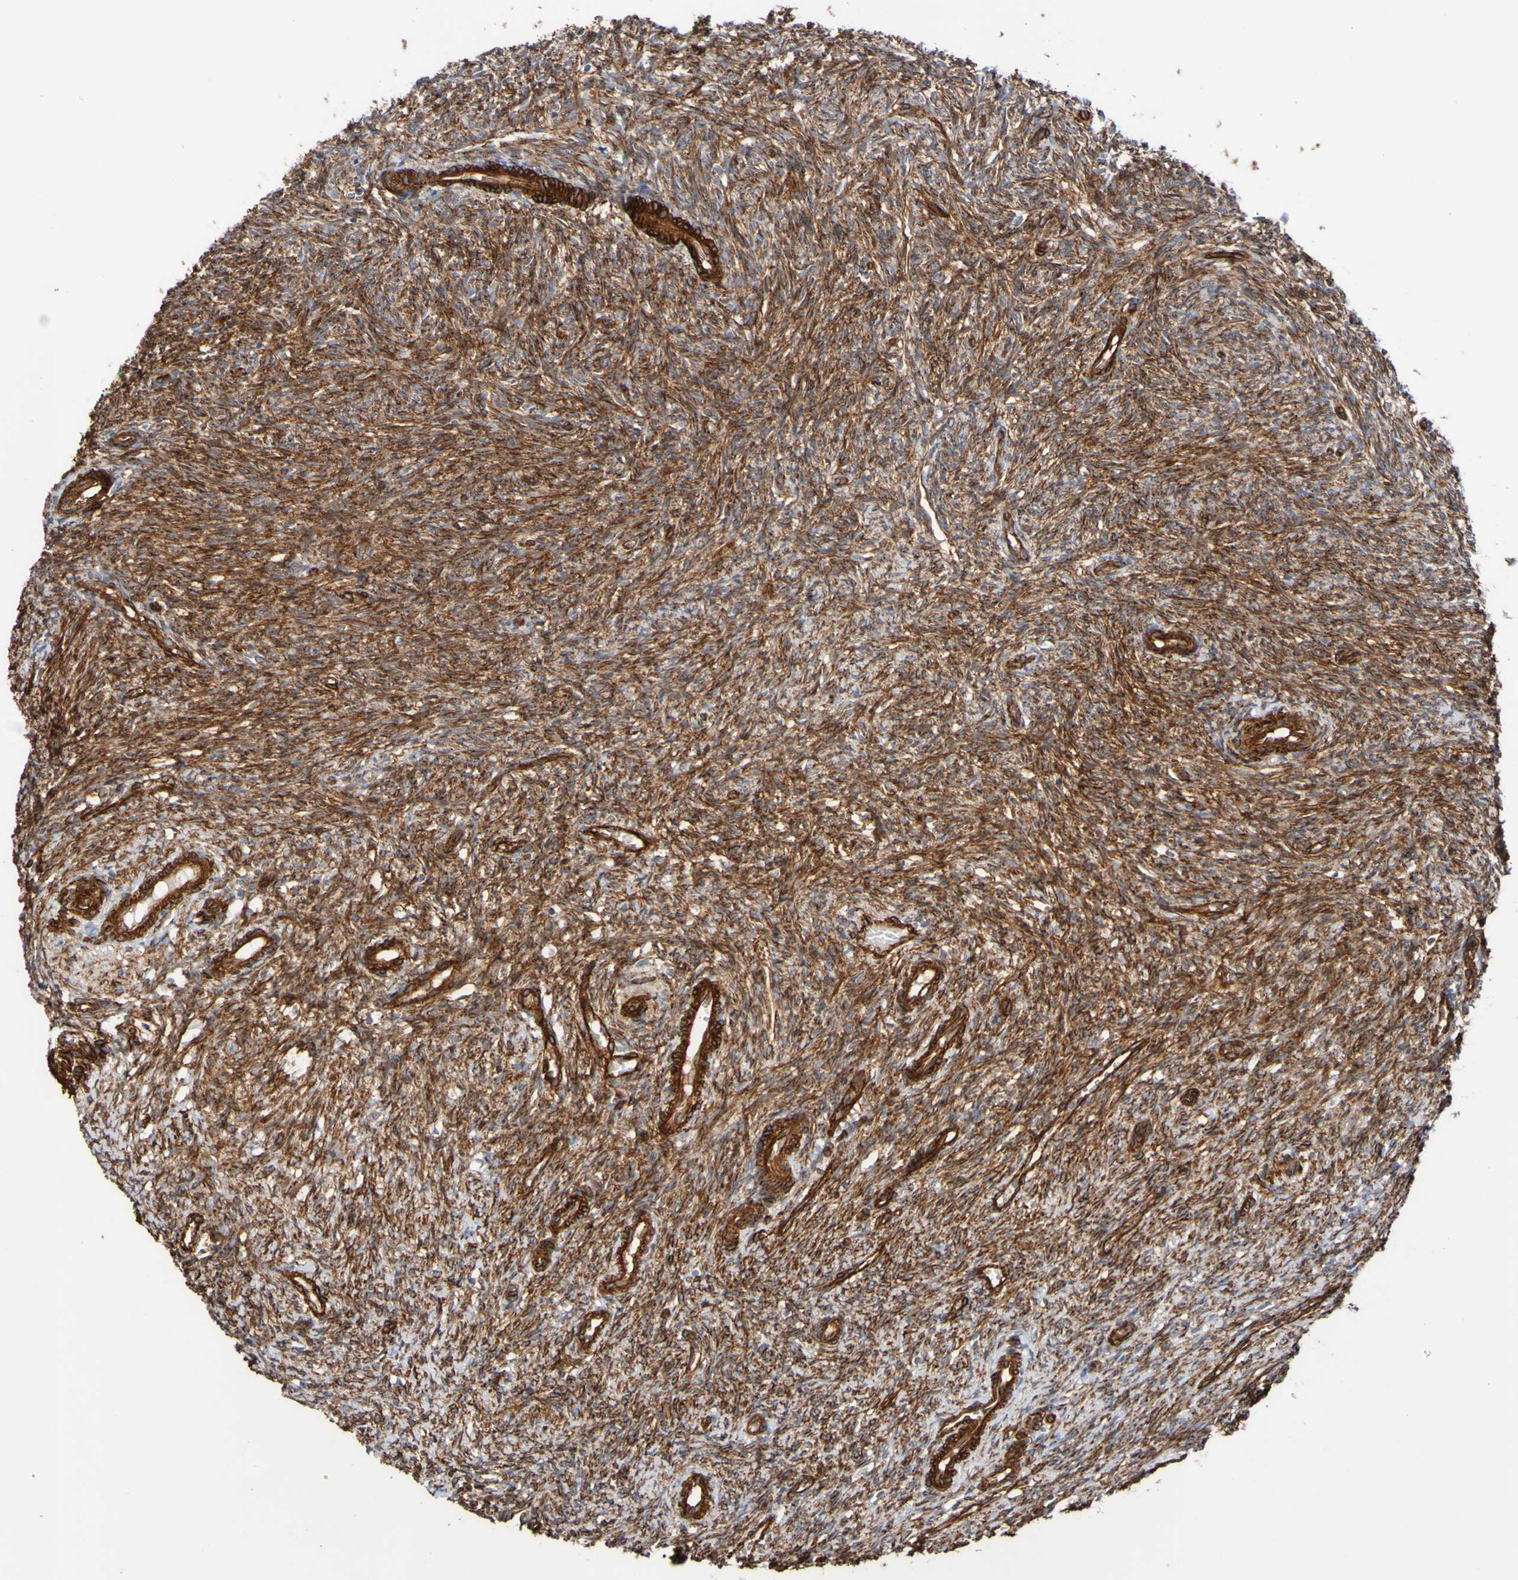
{"staining": {"intensity": "strong", "quantity": ">75%", "location": "cytoplasmic/membranous"}, "tissue": "ovary", "cell_type": "Ovarian stroma cells", "image_type": "normal", "snomed": [{"axis": "morphology", "description": "Normal tissue, NOS"}, {"axis": "topography", "description": "Ovary"}], "caption": "Ovarian stroma cells display high levels of strong cytoplasmic/membranous staining in approximately >75% of cells in unremarkable human ovary.", "gene": "ELMOD3", "patient": {"sex": "female", "age": 41}}